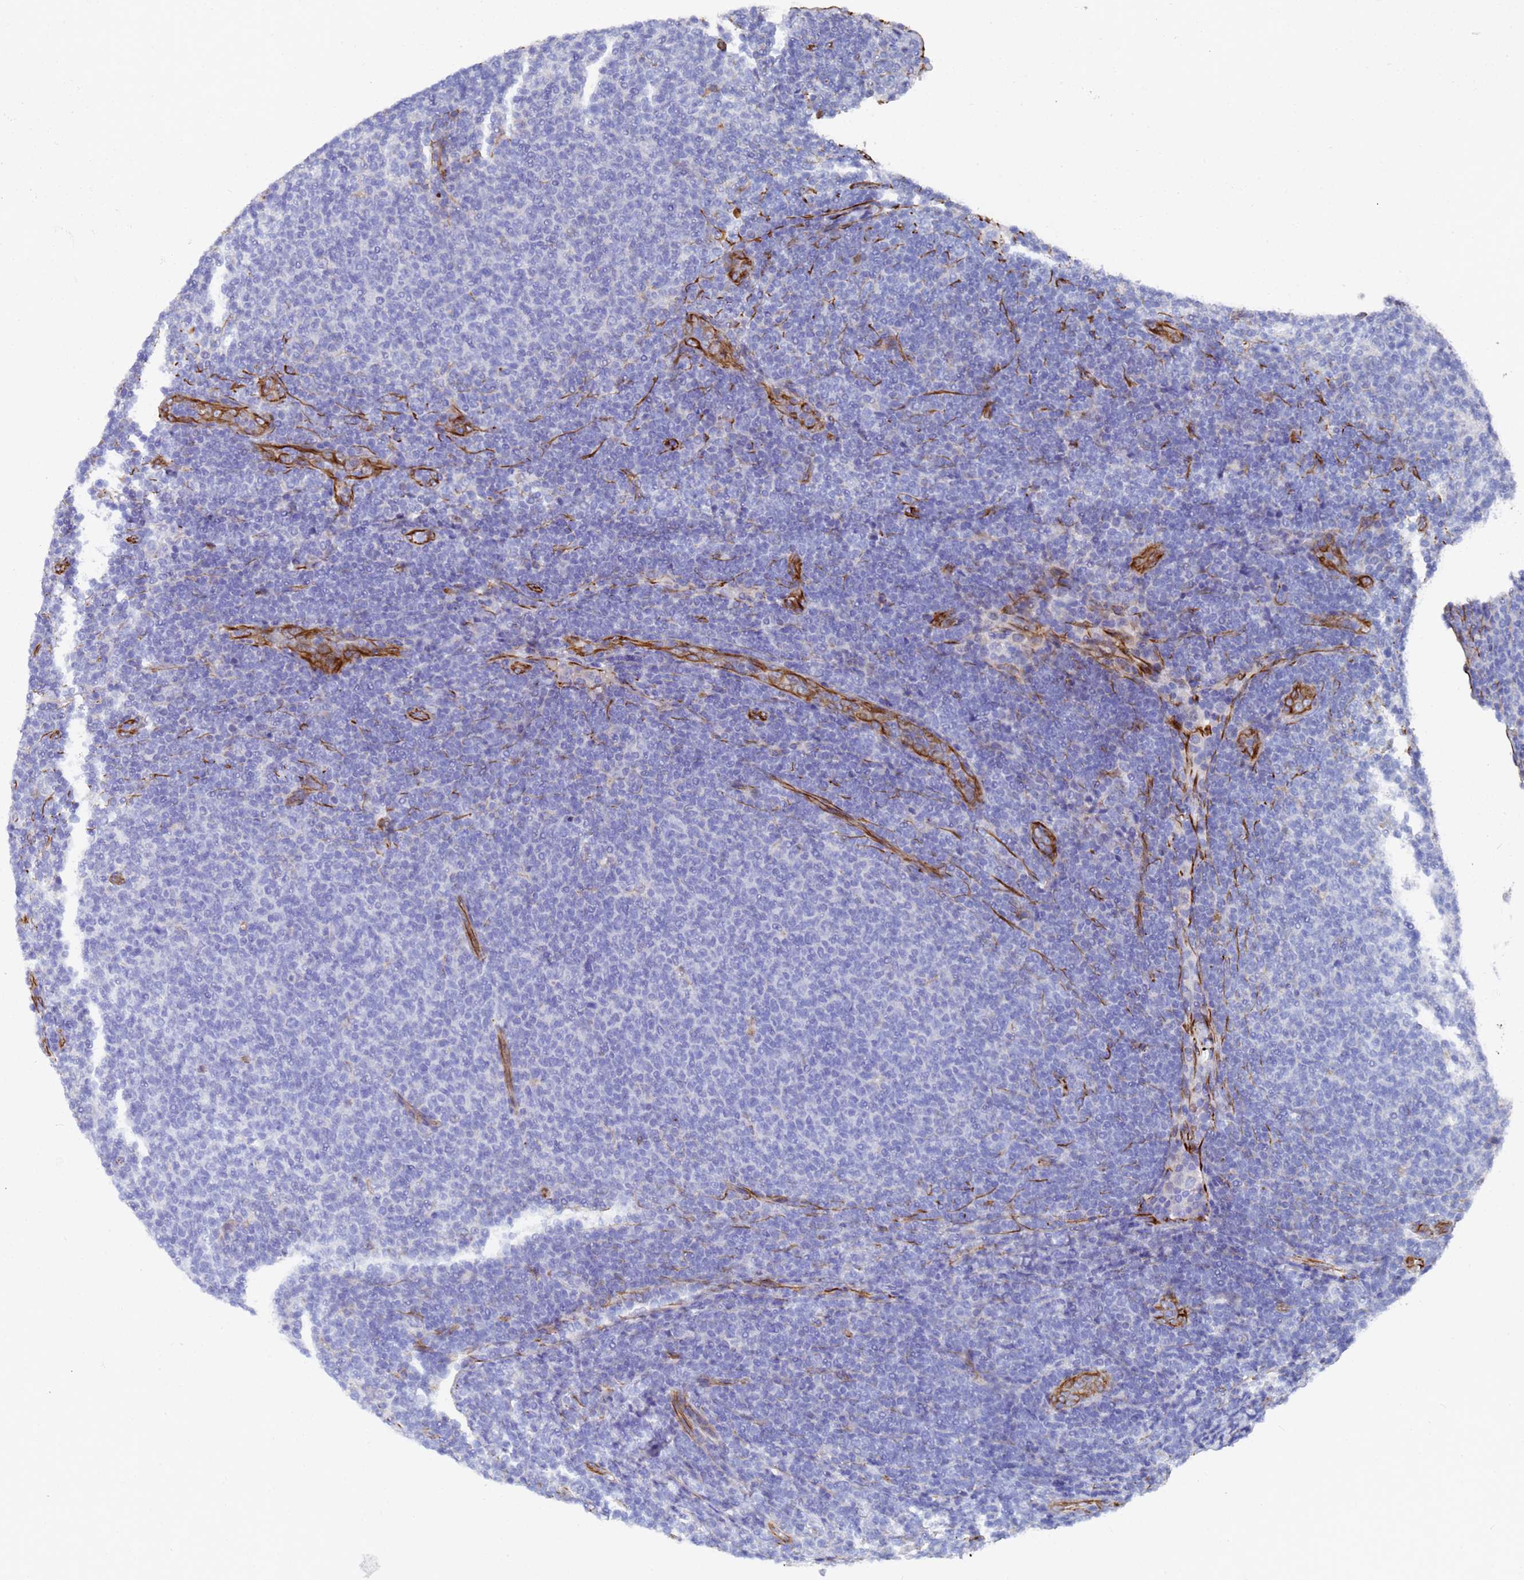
{"staining": {"intensity": "negative", "quantity": "none", "location": "none"}, "tissue": "lymphoma", "cell_type": "Tumor cells", "image_type": "cancer", "snomed": [{"axis": "morphology", "description": "Malignant lymphoma, non-Hodgkin's type, Low grade"}, {"axis": "topography", "description": "Lymph node"}], "caption": "The image exhibits no staining of tumor cells in malignant lymphoma, non-Hodgkin's type (low-grade).", "gene": "SYT13", "patient": {"sex": "male", "age": 66}}